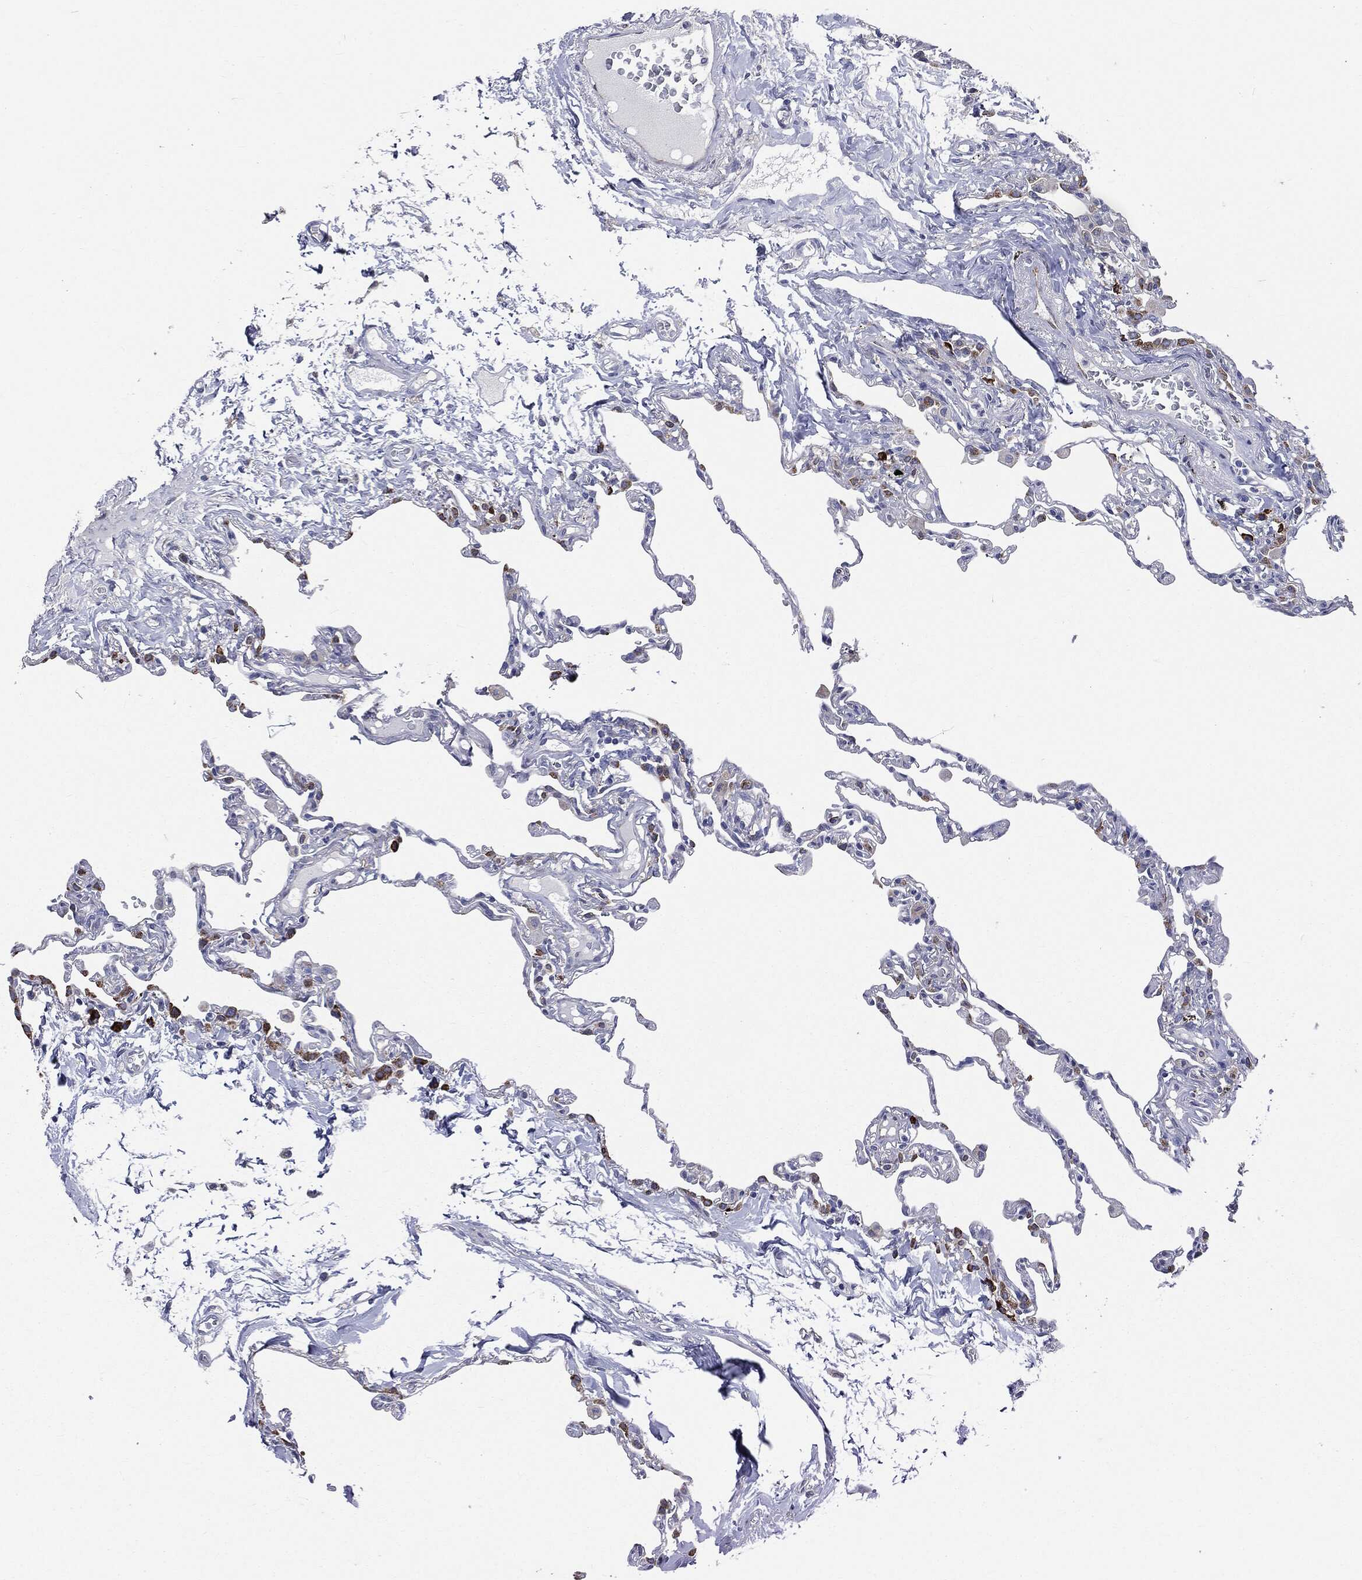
{"staining": {"intensity": "negative", "quantity": "none", "location": "none"}, "tissue": "lung", "cell_type": "Alveolar cells", "image_type": "normal", "snomed": [{"axis": "morphology", "description": "Normal tissue, NOS"}, {"axis": "topography", "description": "Lung"}], "caption": "DAB (3,3'-diaminobenzidine) immunohistochemical staining of unremarkable human lung demonstrates no significant staining in alveolar cells.", "gene": "PTGS2", "patient": {"sex": "female", "age": 57}}